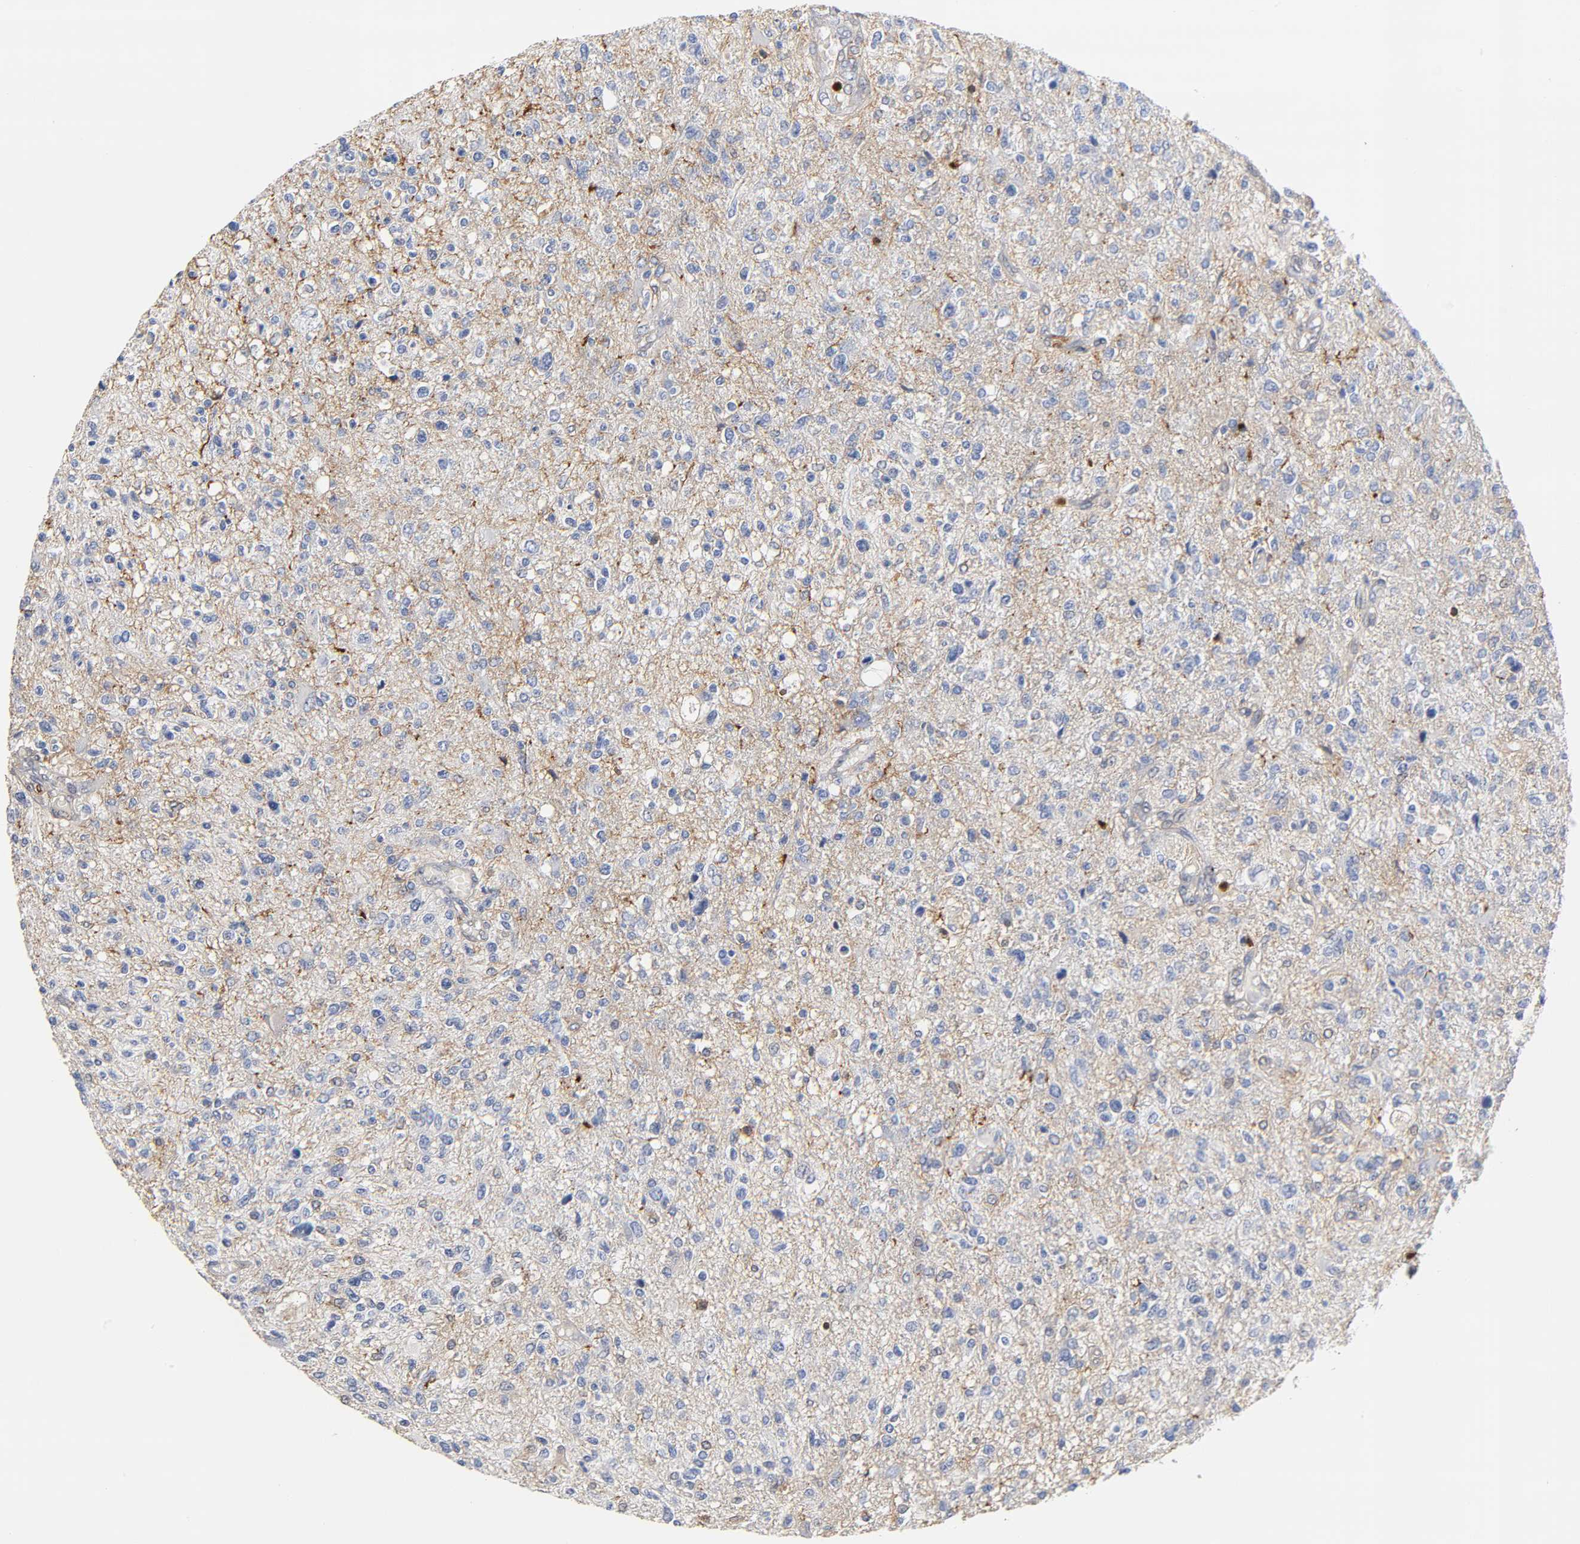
{"staining": {"intensity": "negative", "quantity": "none", "location": "none"}, "tissue": "glioma", "cell_type": "Tumor cells", "image_type": "cancer", "snomed": [{"axis": "morphology", "description": "Glioma, malignant, High grade"}, {"axis": "topography", "description": "Cerebral cortex"}], "caption": "An image of human glioma is negative for staining in tumor cells. (Immunohistochemistry, brightfield microscopy, high magnification).", "gene": "ANXA11", "patient": {"sex": "male", "age": 76}}